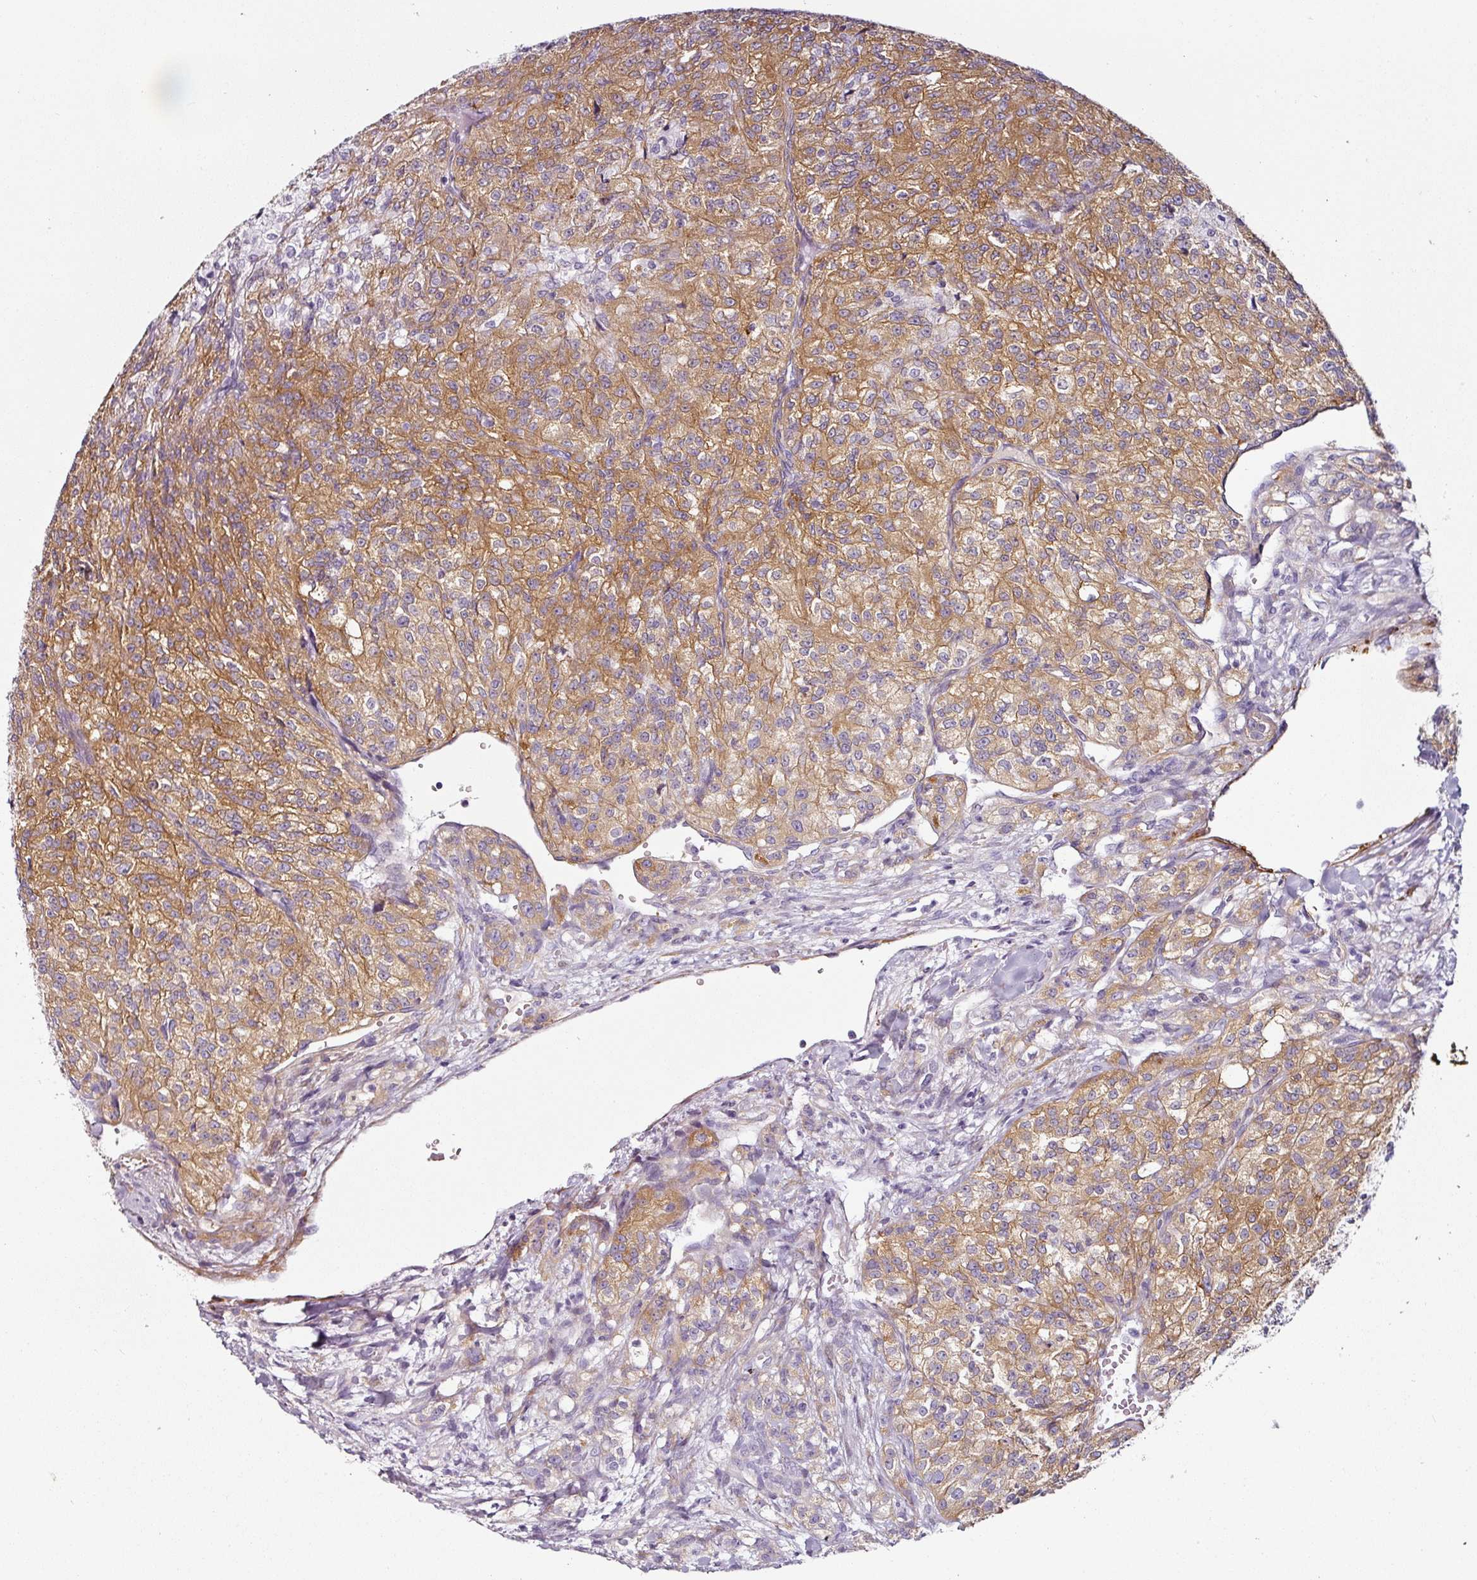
{"staining": {"intensity": "moderate", "quantity": ">75%", "location": "cytoplasmic/membranous"}, "tissue": "renal cancer", "cell_type": "Tumor cells", "image_type": "cancer", "snomed": [{"axis": "morphology", "description": "Adenocarcinoma, NOS"}, {"axis": "topography", "description": "Kidney"}], "caption": "The histopathology image displays a brown stain indicating the presence of a protein in the cytoplasmic/membranous of tumor cells in renal cancer (adenocarcinoma). The staining was performed using DAB to visualize the protein expression in brown, while the nuclei were stained in blue with hematoxylin (Magnification: 20x).", "gene": "CAP2", "patient": {"sex": "female", "age": 63}}